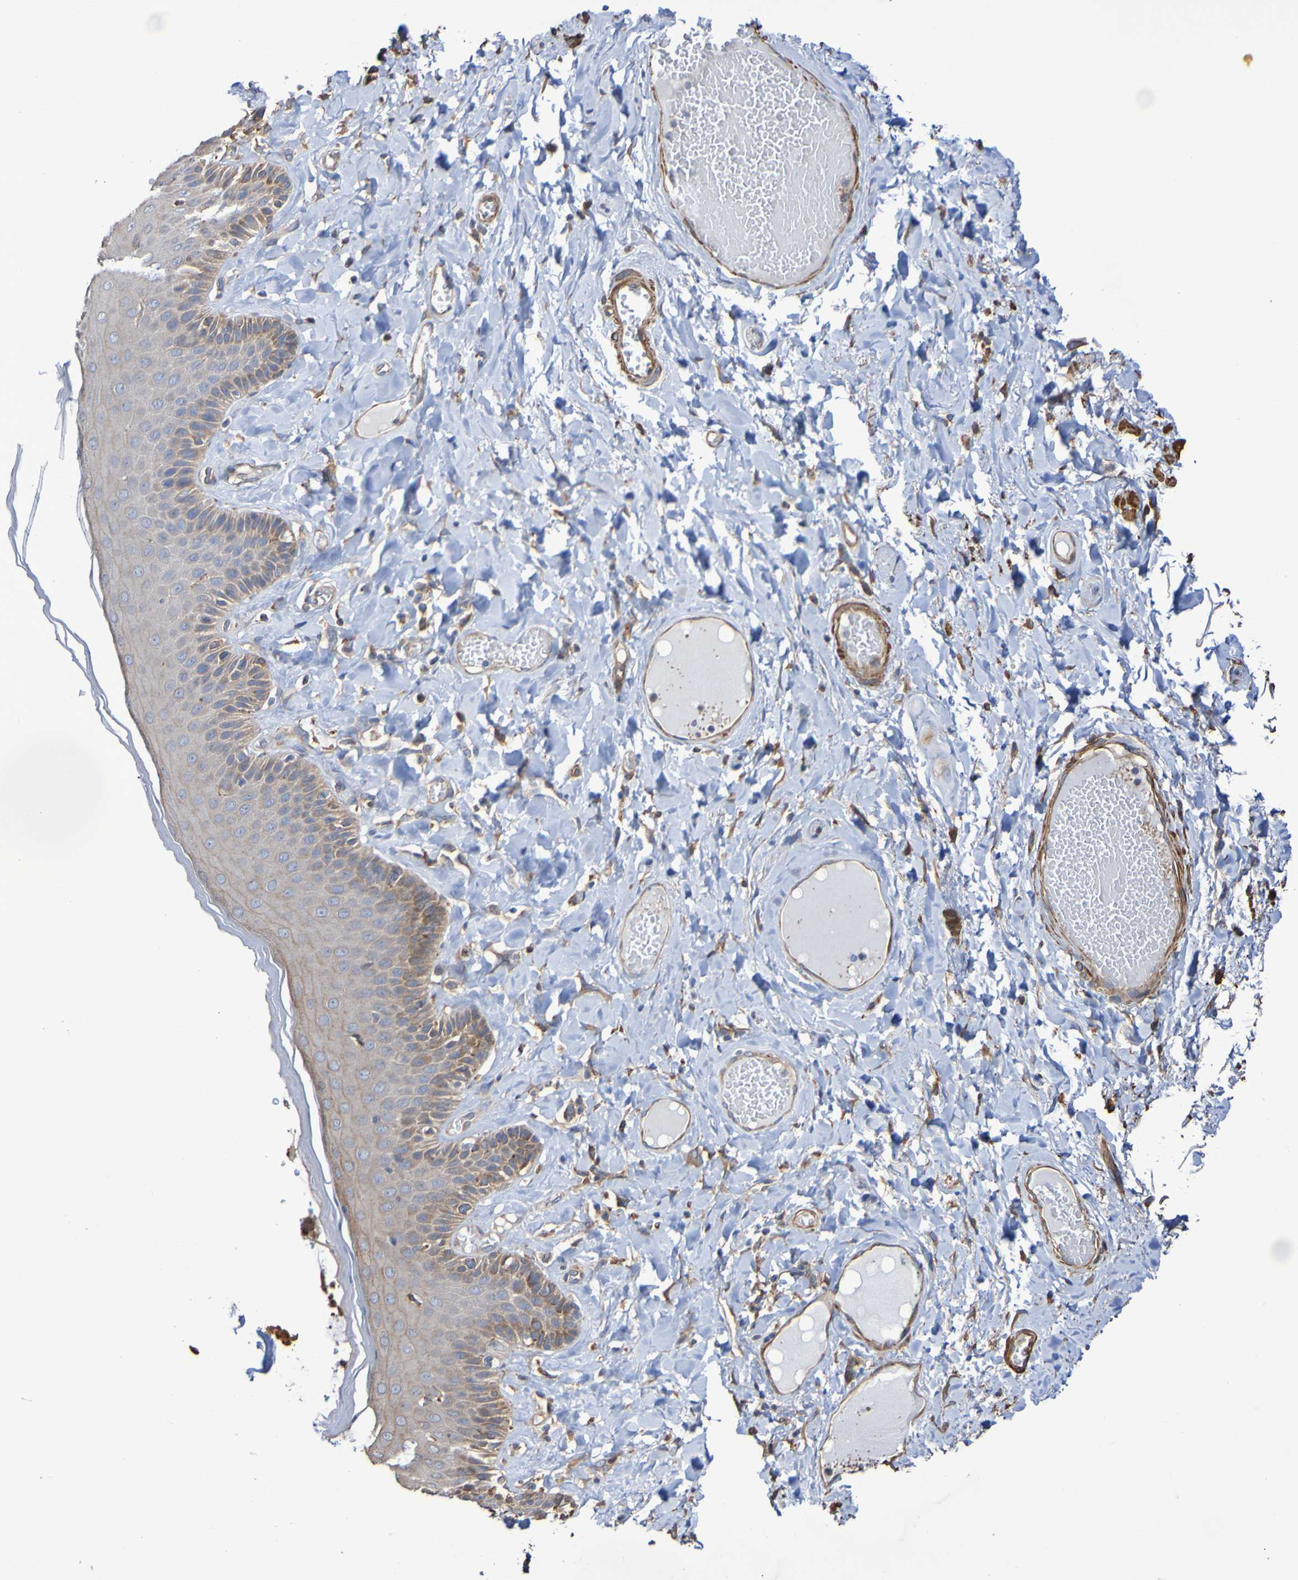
{"staining": {"intensity": "weak", "quantity": ">75%", "location": "cytoplasmic/membranous"}, "tissue": "skin", "cell_type": "Epidermal cells", "image_type": "normal", "snomed": [{"axis": "morphology", "description": "Normal tissue, NOS"}, {"axis": "topography", "description": "Anal"}], "caption": "Unremarkable skin exhibits weak cytoplasmic/membranous positivity in about >75% of epidermal cells.", "gene": "RAB11A", "patient": {"sex": "male", "age": 69}}